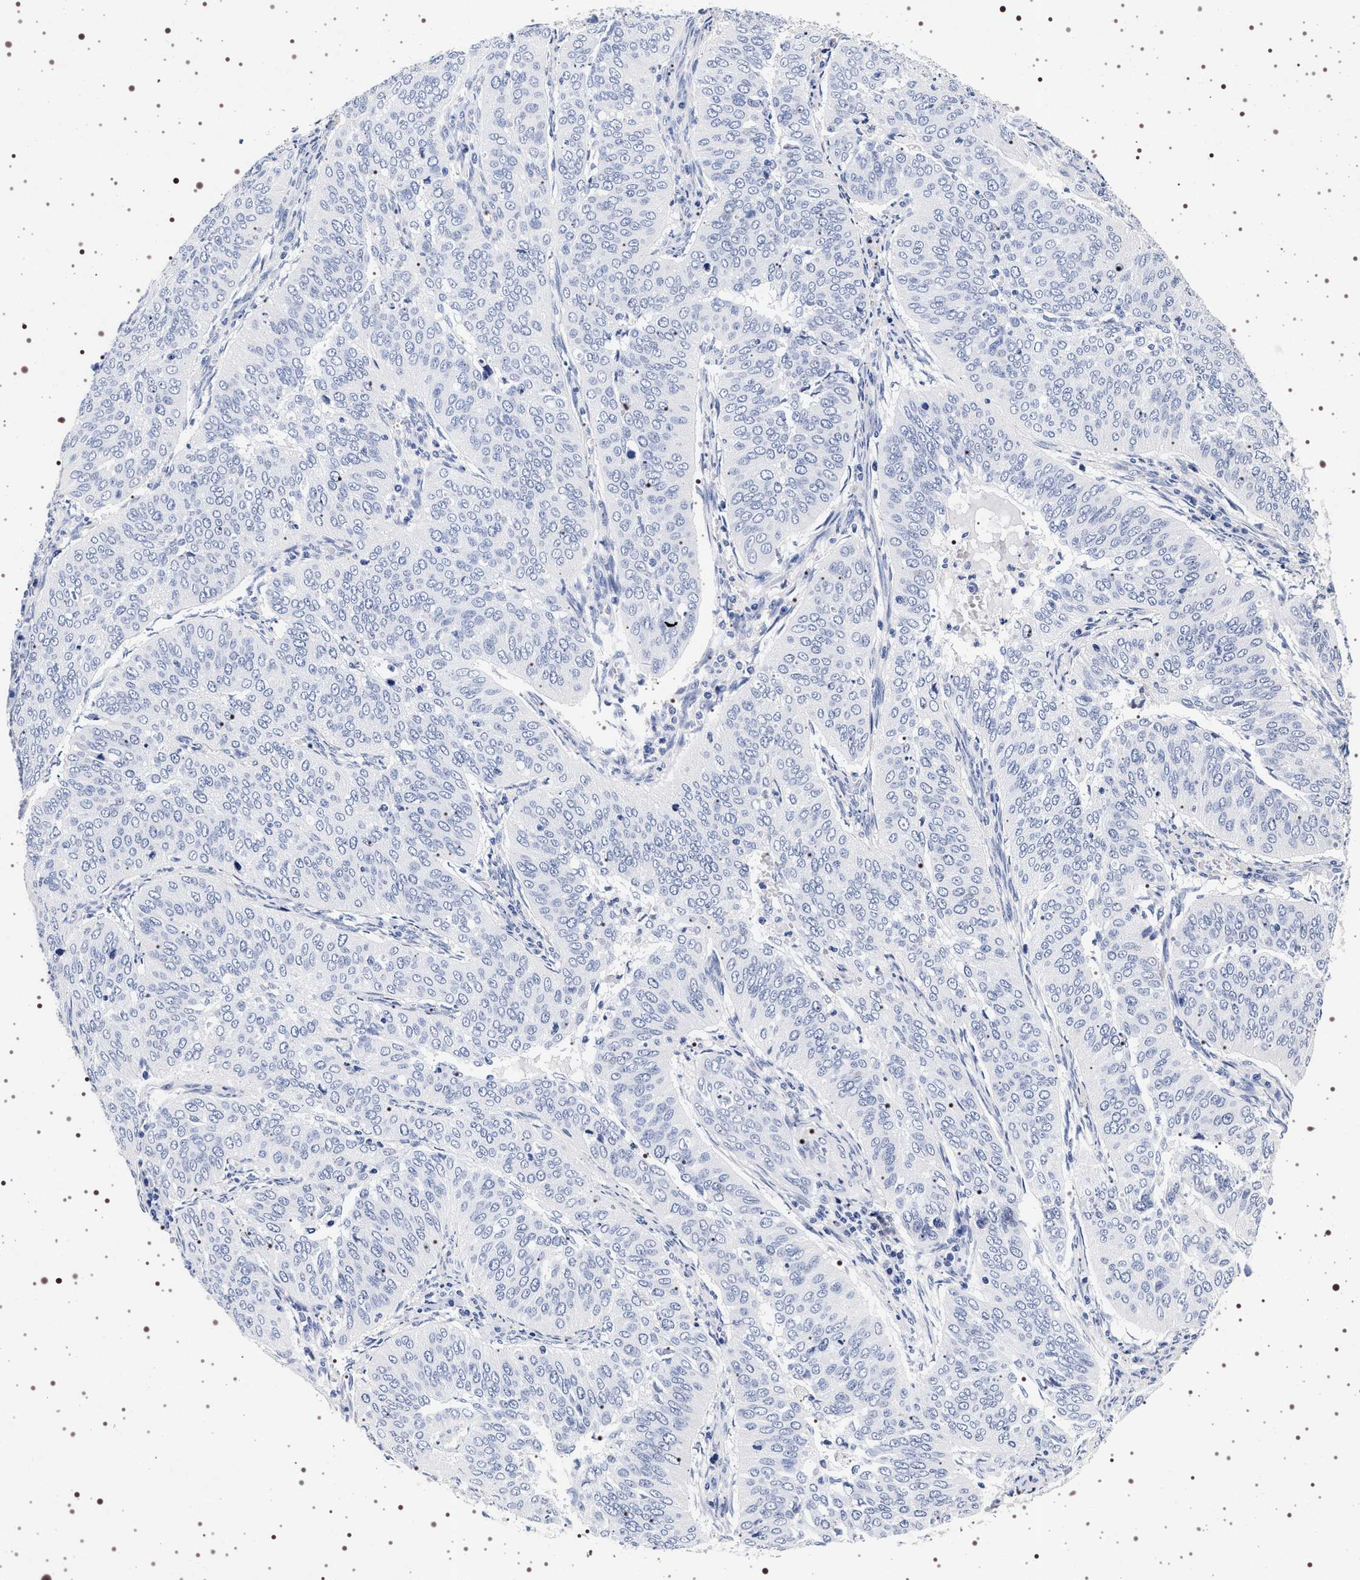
{"staining": {"intensity": "negative", "quantity": "none", "location": "none"}, "tissue": "cervical cancer", "cell_type": "Tumor cells", "image_type": "cancer", "snomed": [{"axis": "morphology", "description": "Normal tissue, NOS"}, {"axis": "morphology", "description": "Squamous cell carcinoma, NOS"}, {"axis": "topography", "description": "Cervix"}], "caption": "IHC micrograph of neoplastic tissue: squamous cell carcinoma (cervical) stained with DAB reveals no significant protein positivity in tumor cells.", "gene": "SYN1", "patient": {"sex": "female", "age": 39}}